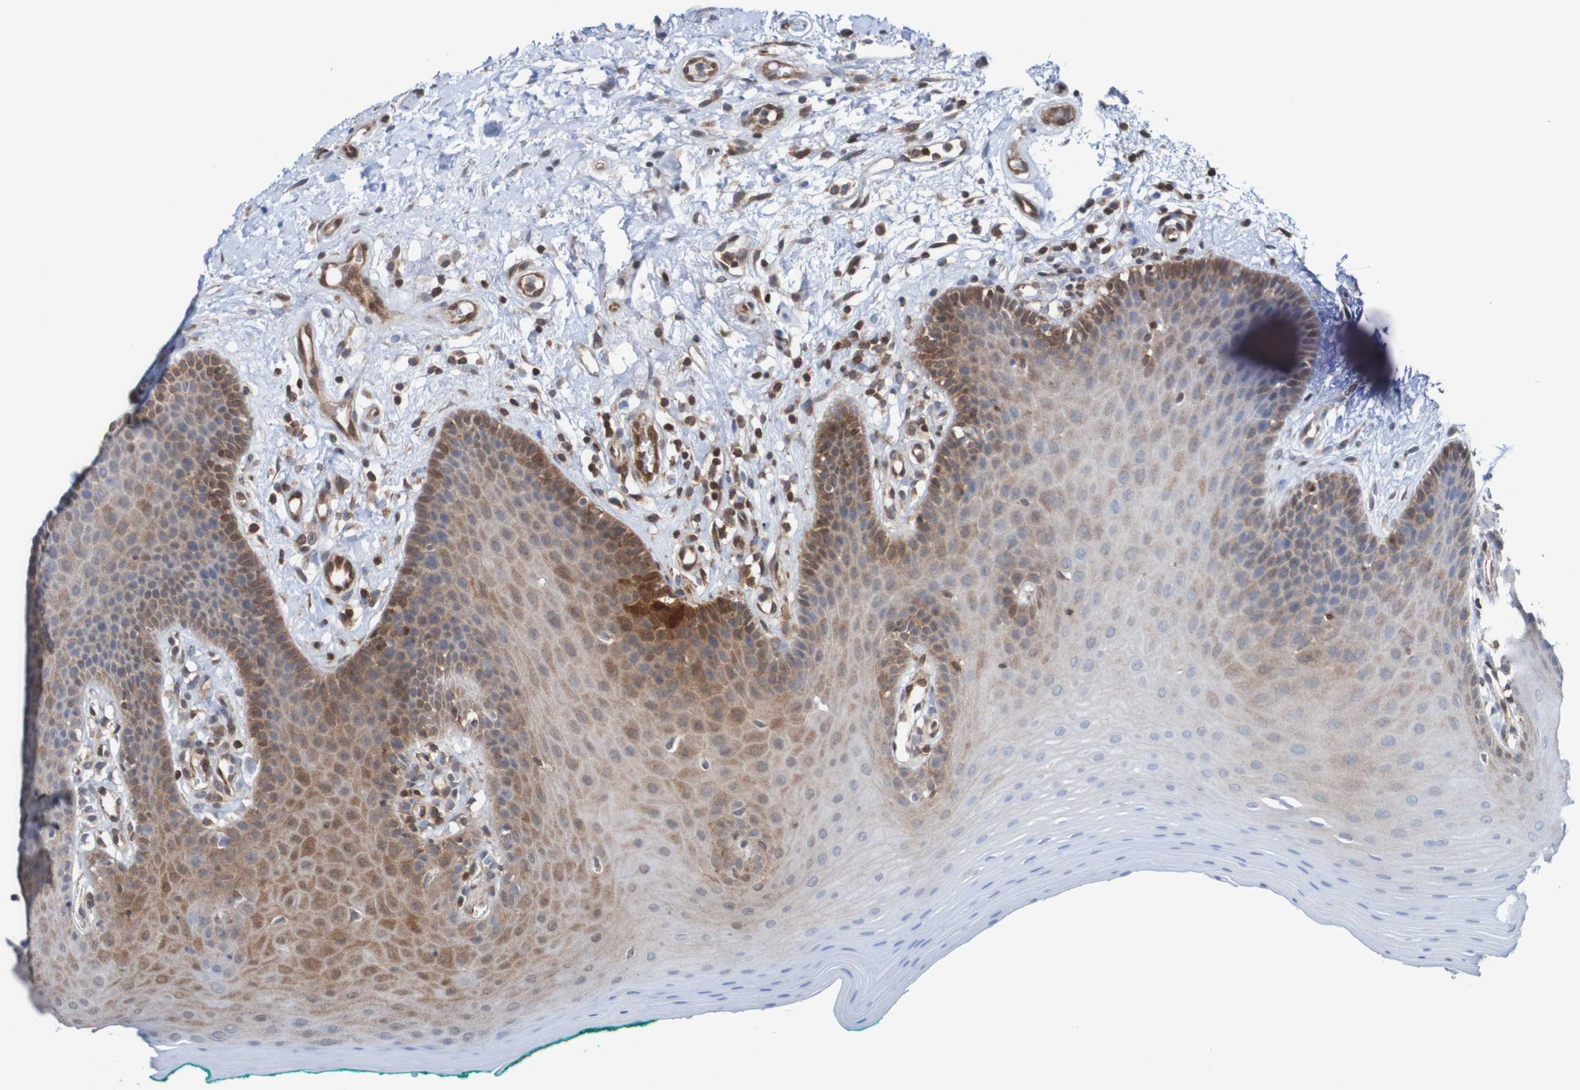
{"staining": {"intensity": "moderate", "quantity": "25%-75%", "location": "cytoplasmic/membranous"}, "tissue": "oral mucosa", "cell_type": "Squamous epithelial cells", "image_type": "normal", "snomed": [{"axis": "morphology", "description": "Normal tissue, NOS"}, {"axis": "topography", "description": "Skeletal muscle"}, {"axis": "topography", "description": "Oral tissue"}], "caption": "A high-resolution histopathology image shows immunohistochemistry (IHC) staining of benign oral mucosa, which exhibits moderate cytoplasmic/membranous expression in about 25%-75% of squamous epithelial cells. The staining was performed using DAB (3,3'-diaminobenzidine), with brown indicating positive protein expression. Nuclei are stained blue with hematoxylin.", "gene": "RIGI", "patient": {"sex": "male", "age": 58}}